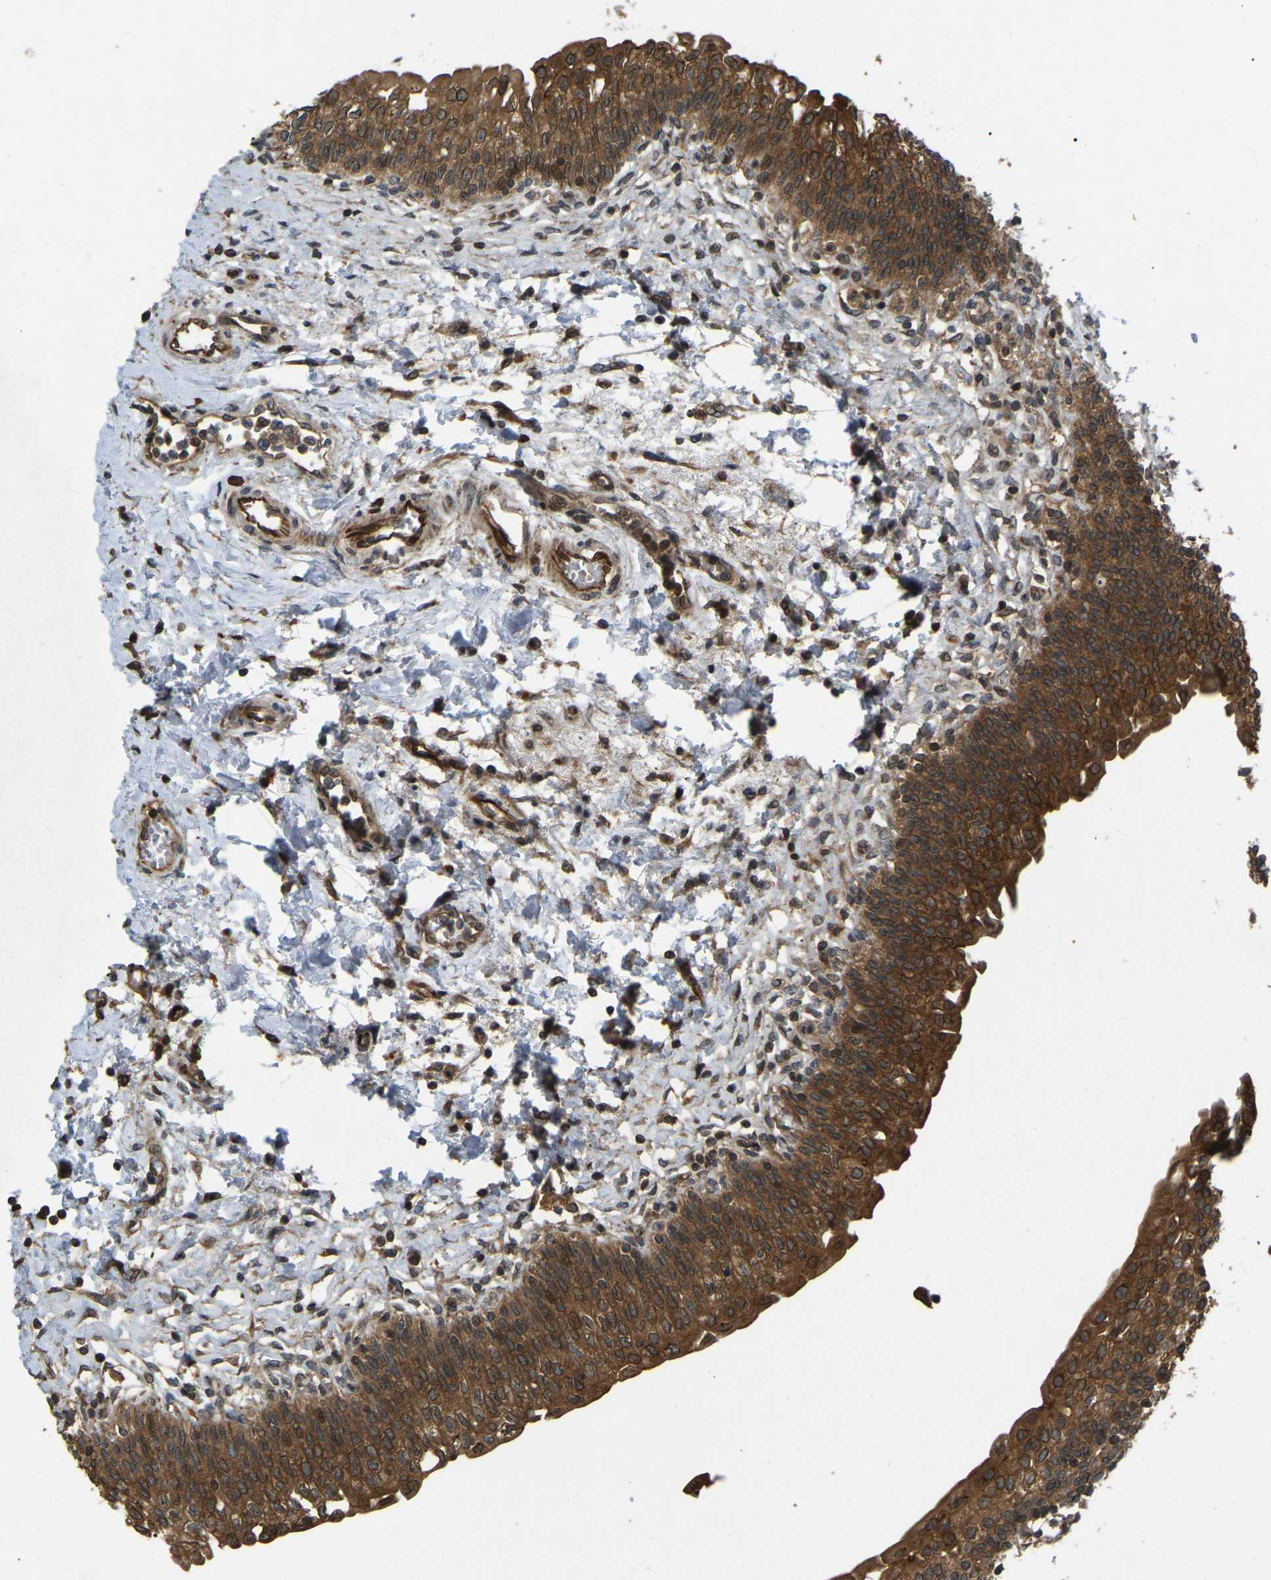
{"staining": {"intensity": "strong", "quantity": ">75%", "location": "cytoplasmic/membranous,nuclear"}, "tissue": "urinary bladder", "cell_type": "Urothelial cells", "image_type": "normal", "snomed": [{"axis": "morphology", "description": "Normal tissue, NOS"}, {"axis": "topography", "description": "Urinary bladder"}], "caption": "An IHC histopathology image of normal tissue is shown. Protein staining in brown labels strong cytoplasmic/membranous,nuclear positivity in urinary bladder within urothelial cells. The protein is stained brown, and the nuclei are stained in blue (DAB IHC with brightfield microscopy, high magnification).", "gene": "KIAA1549", "patient": {"sex": "male", "age": 55}}